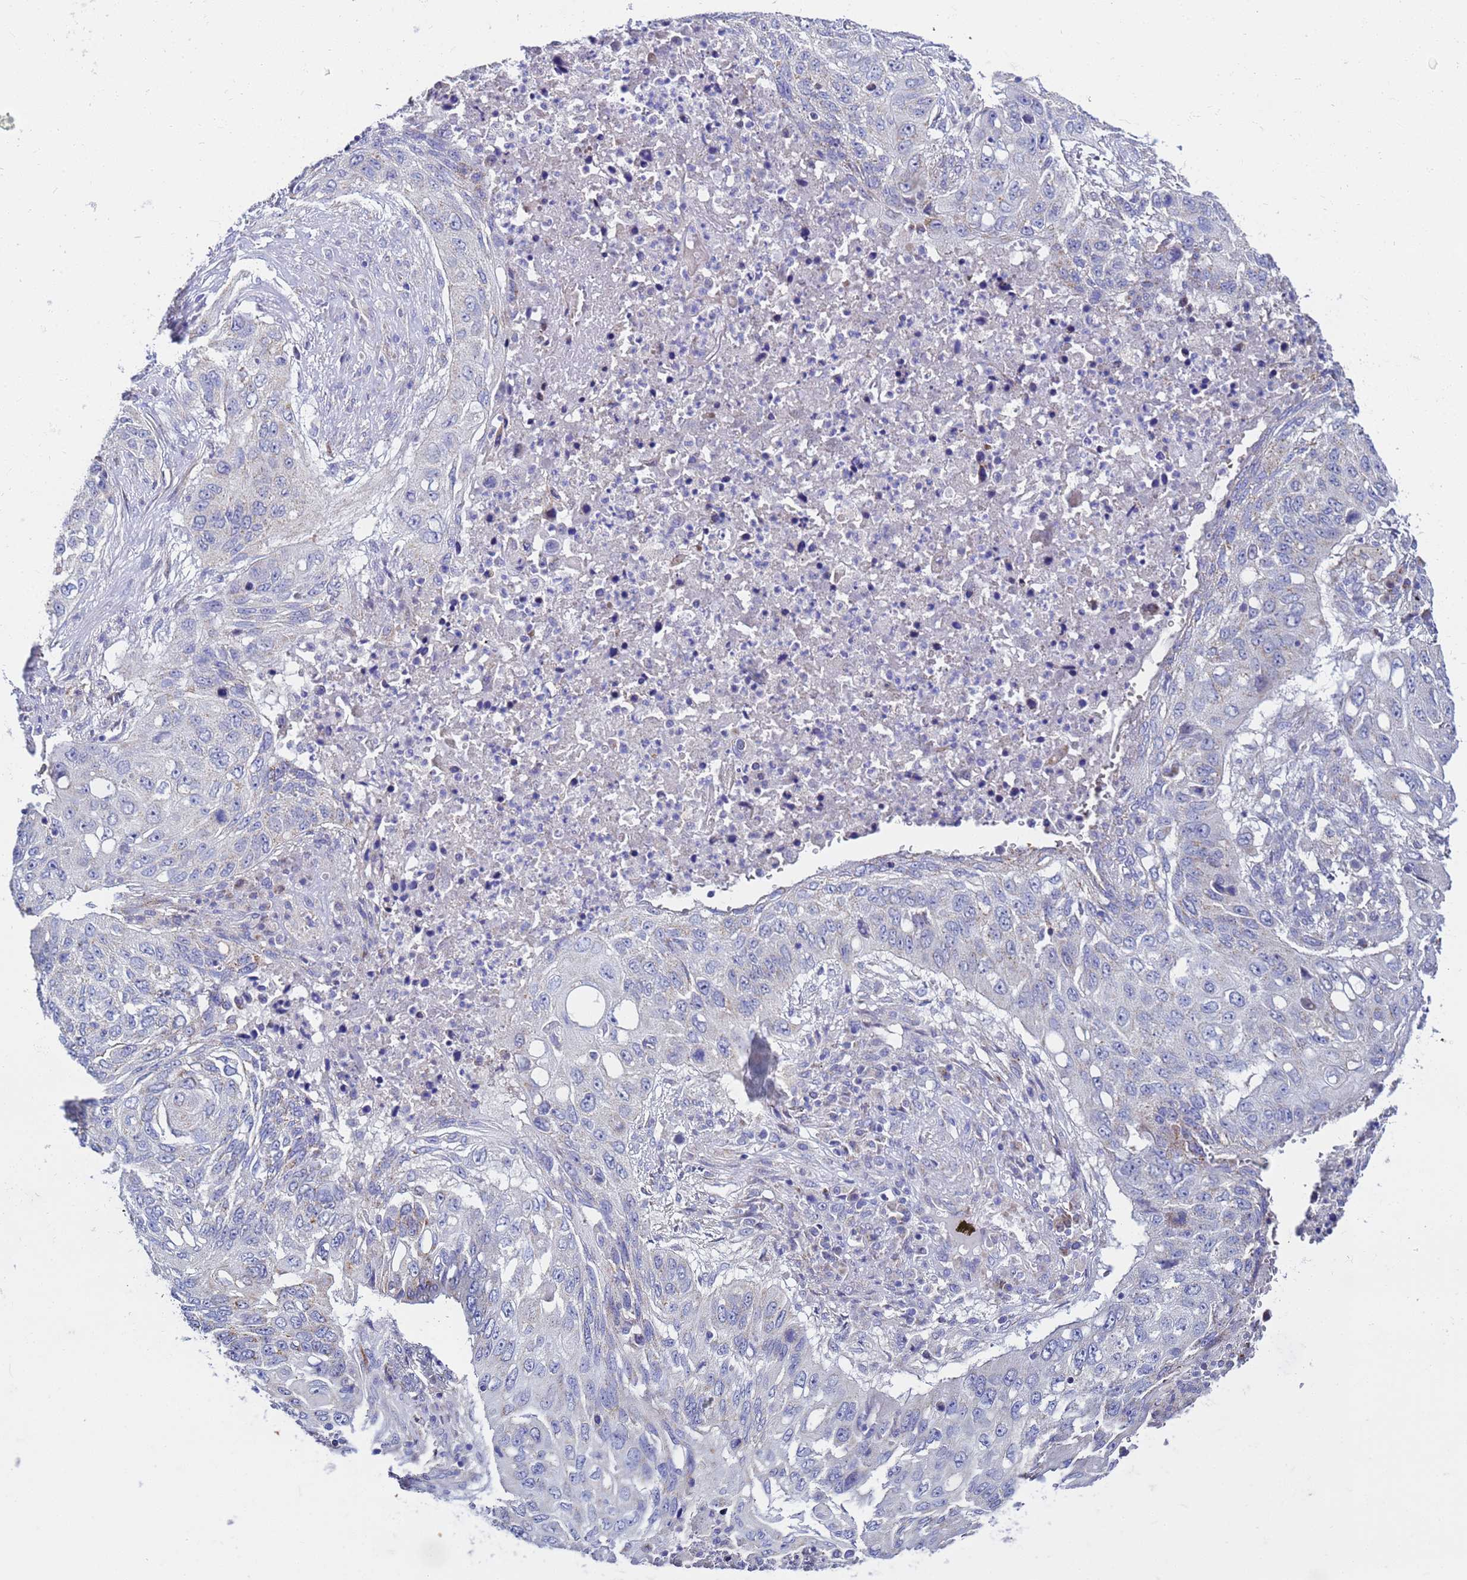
{"staining": {"intensity": "negative", "quantity": "none", "location": "none"}, "tissue": "lung cancer", "cell_type": "Tumor cells", "image_type": "cancer", "snomed": [{"axis": "morphology", "description": "Squamous cell carcinoma, NOS"}, {"axis": "topography", "description": "Lung"}], "caption": "Protein analysis of lung cancer demonstrates no significant staining in tumor cells.", "gene": "FAHD2A", "patient": {"sex": "female", "age": 63}}